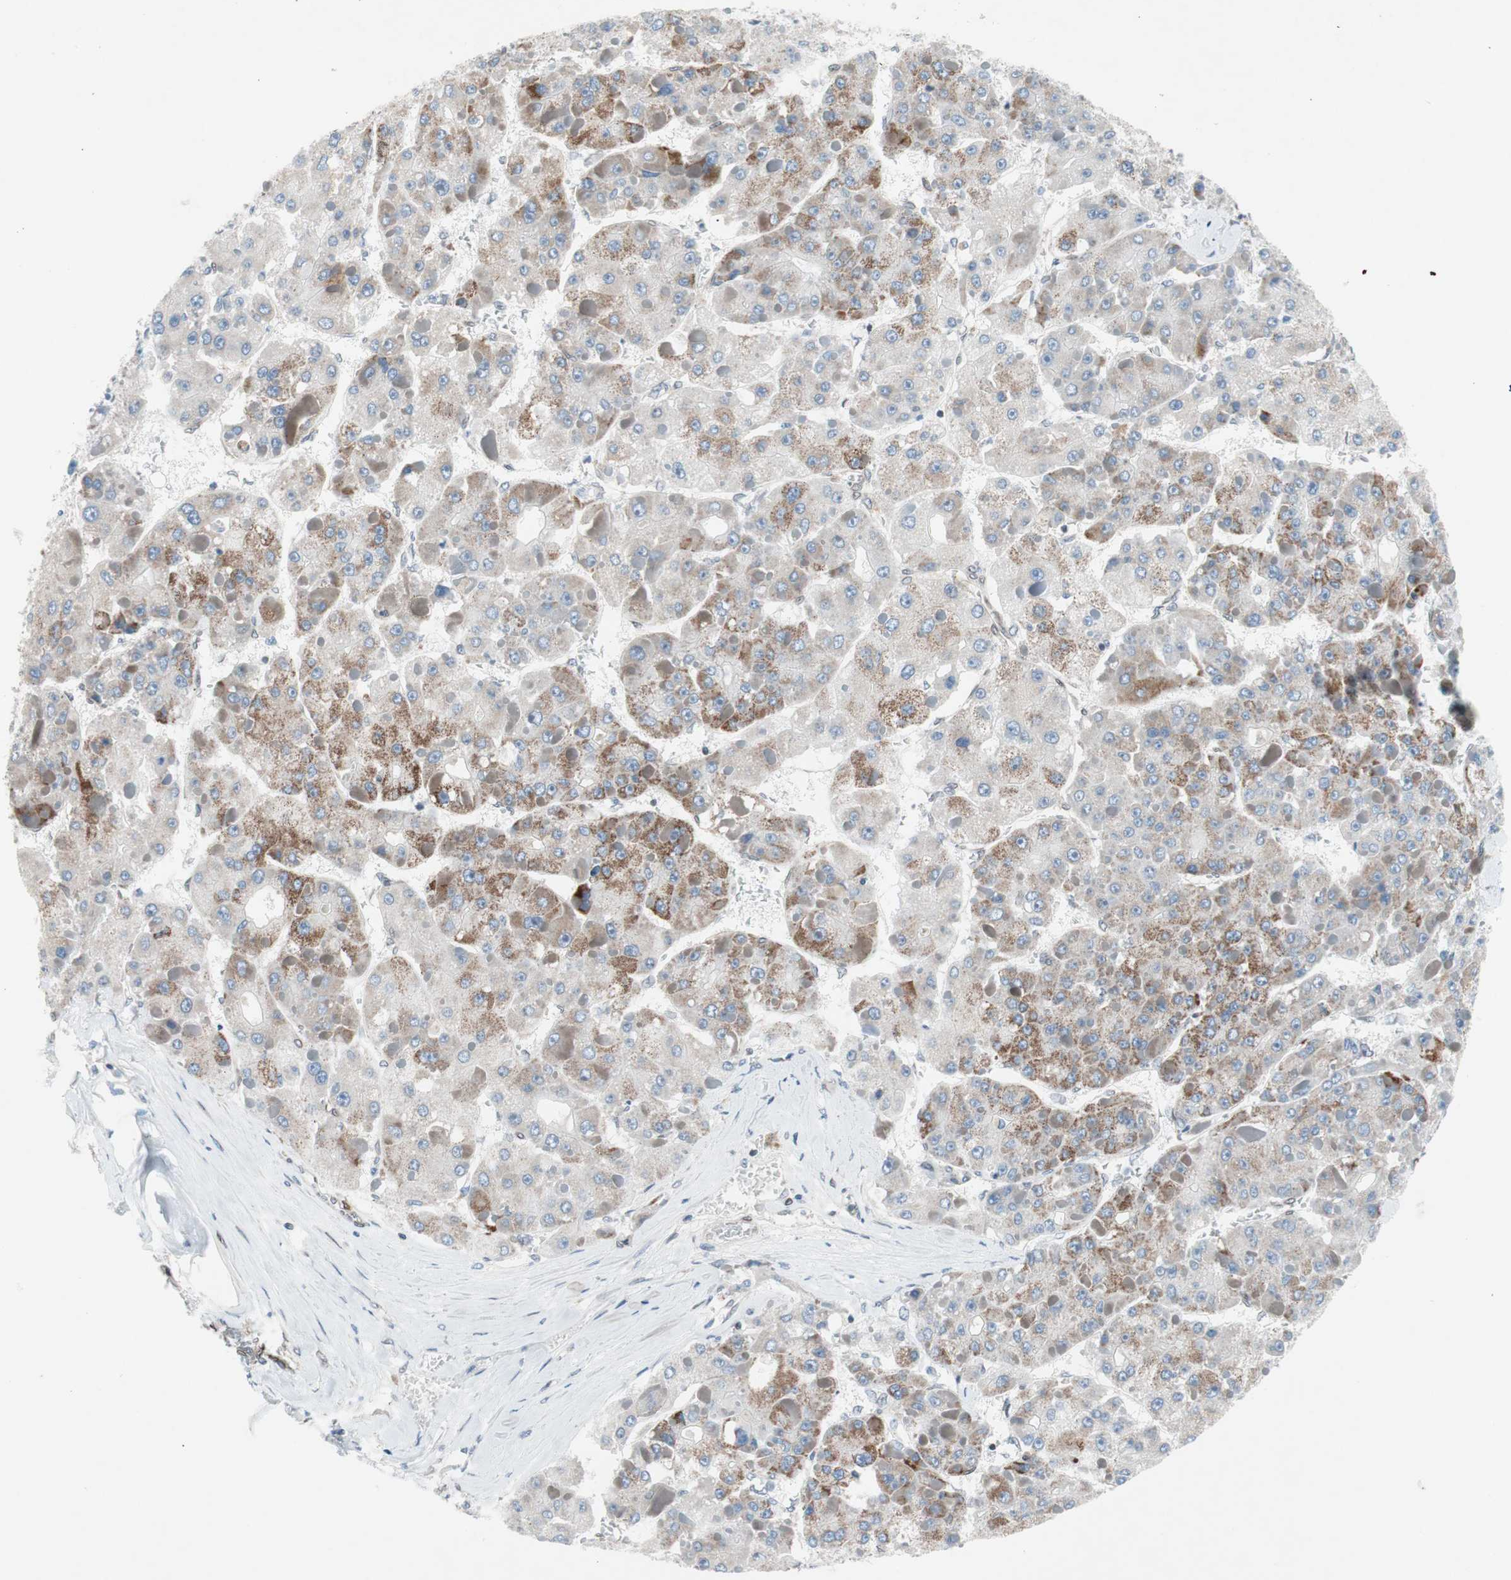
{"staining": {"intensity": "moderate", "quantity": "25%-75%", "location": "cytoplasmic/membranous"}, "tissue": "liver cancer", "cell_type": "Tumor cells", "image_type": "cancer", "snomed": [{"axis": "morphology", "description": "Carcinoma, Hepatocellular, NOS"}, {"axis": "topography", "description": "Liver"}], "caption": "This image reveals immunohistochemistry staining of human hepatocellular carcinoma (liver), with medium moderate cytoplasmic/membranous positivity in about 25%-75% of tumor cells.", "gene": "ARNT2", "patient": {"sex": "female", "age": 73}}